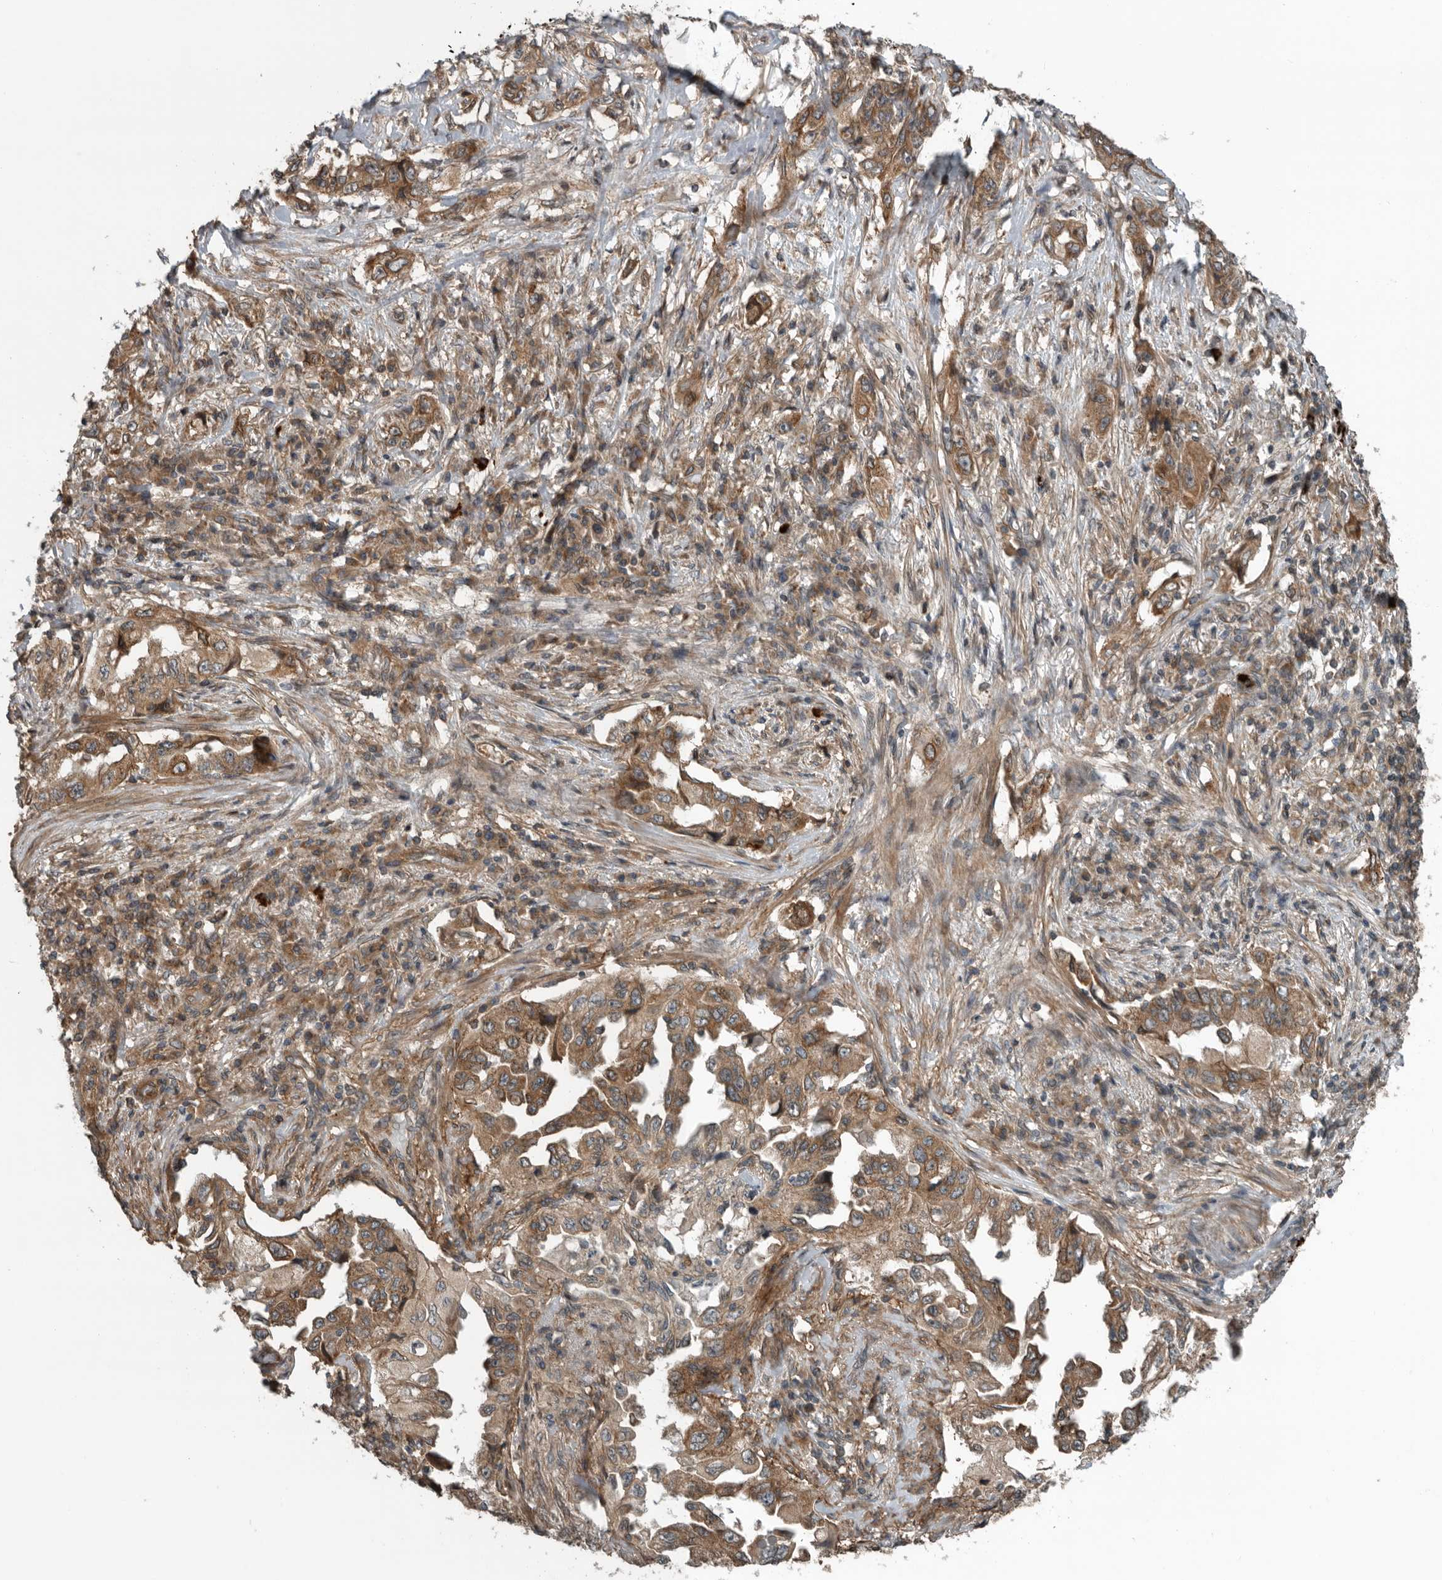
{"staining": {"intensity": "moderate", "quantity": ">75%", "location": "cytoplasmic/membranous"}, "tissue": "lung cancer", "cell_type": "Tumor cells", "image_type": "cancer", "snomed": [{"axis": "morphology", "description": "Adenocarcinoma, NOS"}, {"axis": "topography", "description": "Lung"}], "caption": "Adenocarcinoma (lung) stained for a protein (brown) displays moderate cytoplasmic/membranous positive expression in about >75% of tumor cells.", "gene": "AMFR", "patient": {"sex": "female", "age": 51}}